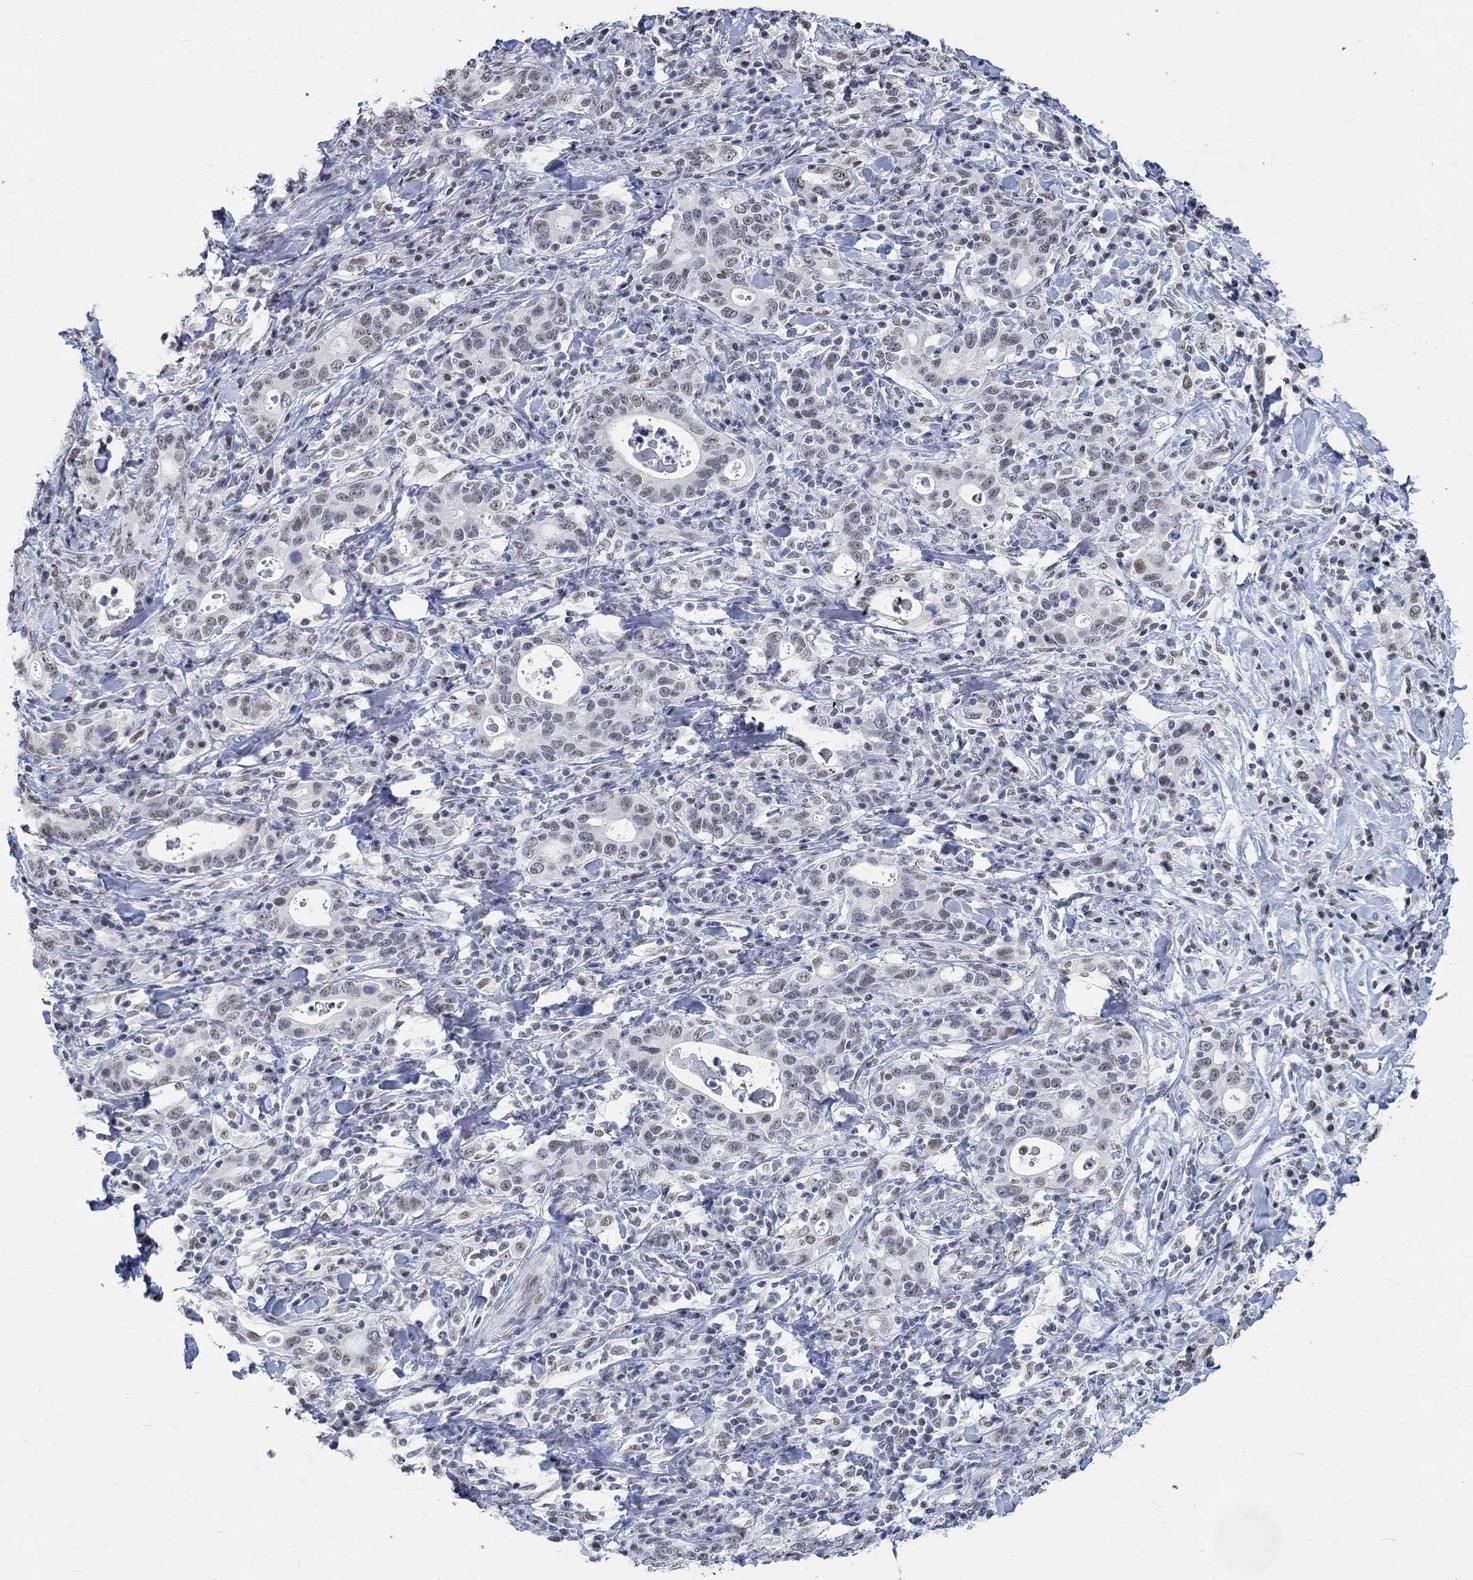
{"staining": {"intensity": "negative", "quantity": "none", "location": "none"}, "tissue": "stomach cancer", "cell_type": "Tumor cells", "image_type": "cancer", "snomed": [{"axis": "morphology", "description": "Adenocarcinoma, NOS"}, {"axis": "topography", "description": "Stomach"}], "caption": "There is no significant positivity in tumor cells of stomach cancer.", "gene": "KCNH8", "patient": {"sex": "male", "age": 79}}